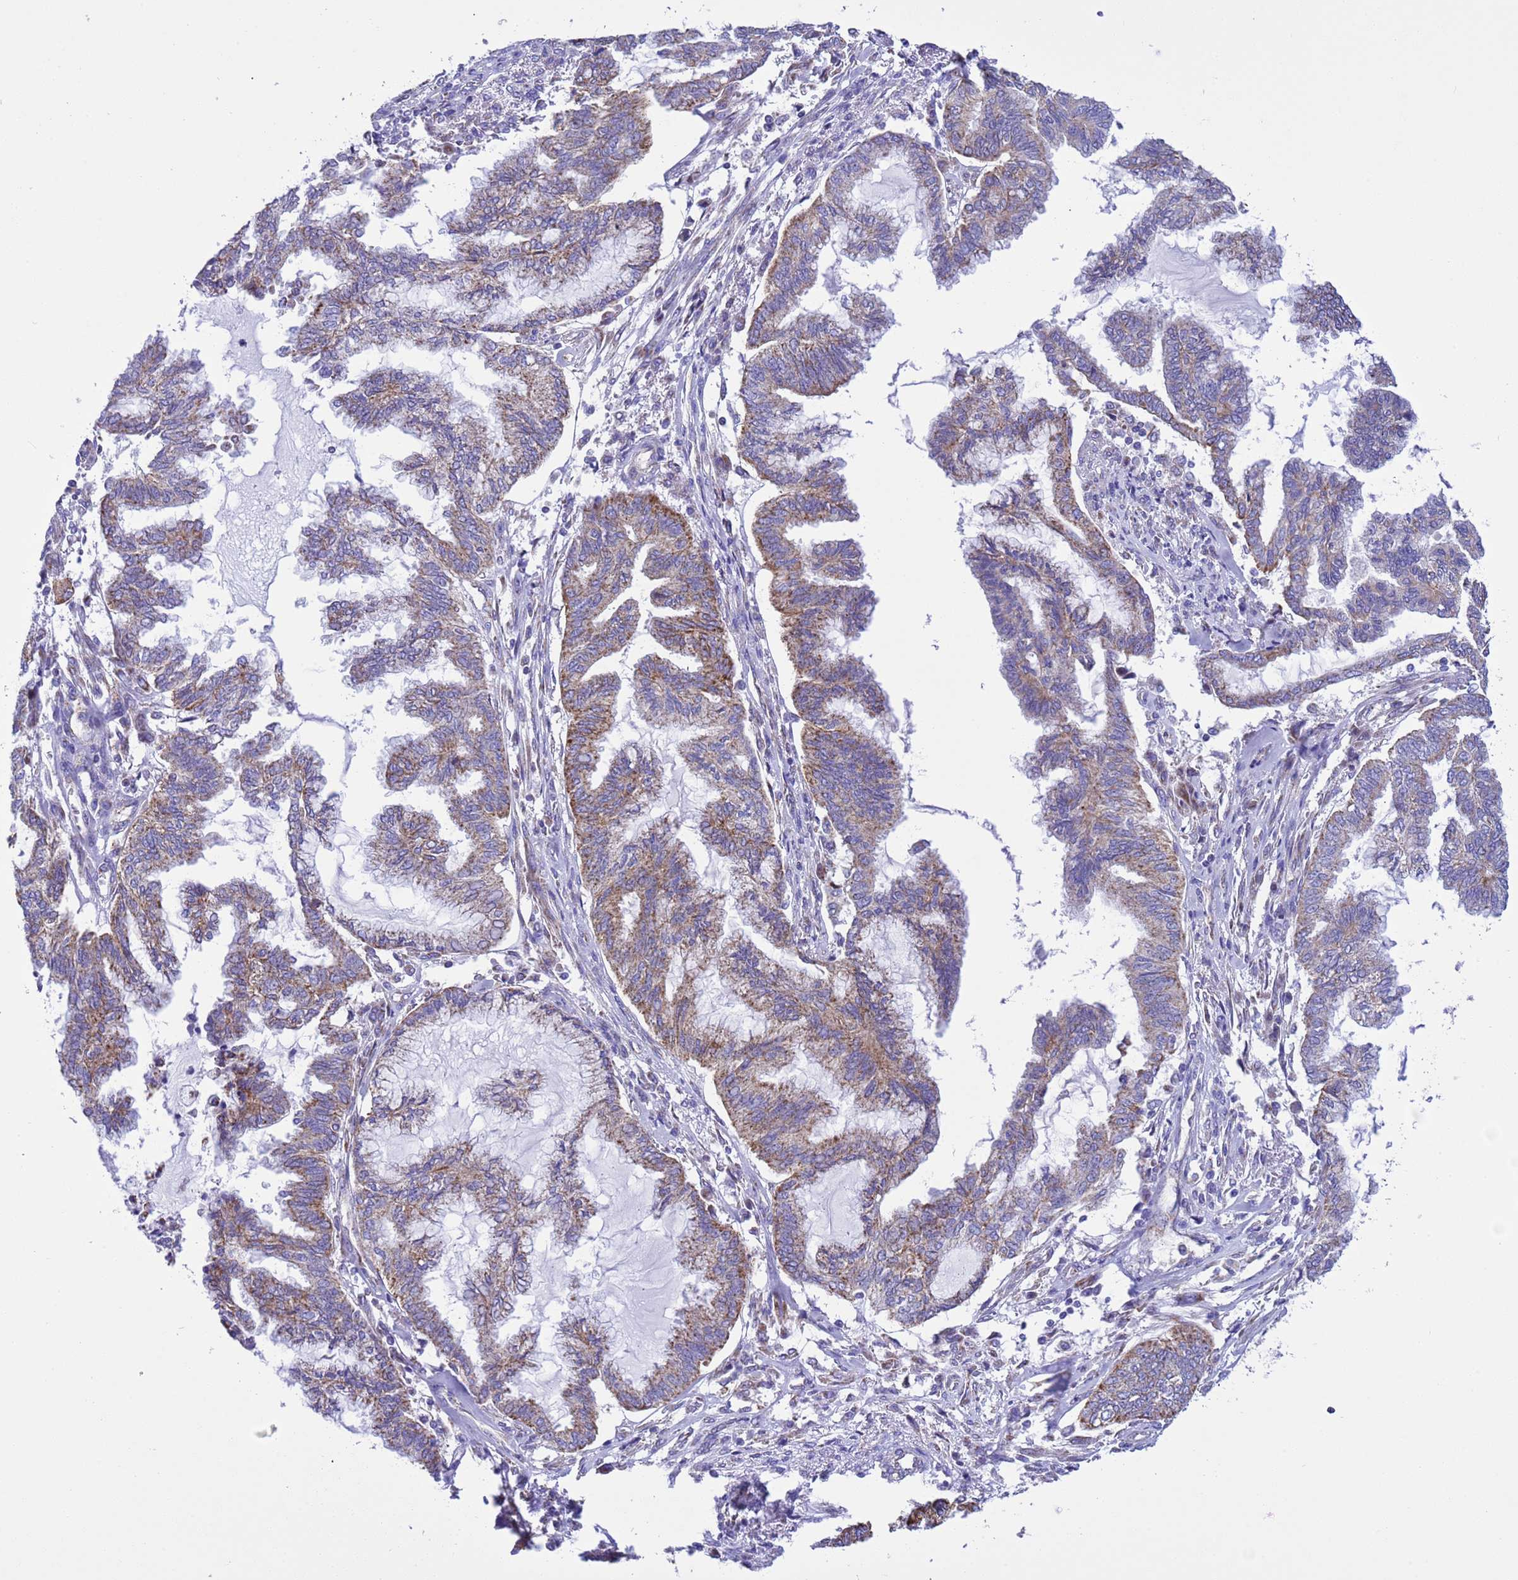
{"staining": {"intensity": "moderate", "quantity": "25%-75%", "location": "cytoplasmic/membranous"}, "tissue": "endometrial cancer", "cell_type": "Tumor cells", "image_type": "cancer", "snomed": [{"axis": "morphology", "description": "Adenocarcinoma, NOS"}, {"axis": "topography", "description": "Endometrium"}], "caption": "A photomicrograph showing moderate cytoplasmic/membranous positivity in approximately 25%-75% of tumor cells in endometrial adenocarcinoma, as visualized by brown immunohistochemical staining.", "gene": "CCDC191", "patient": {"sex": "female", "age": 86}}